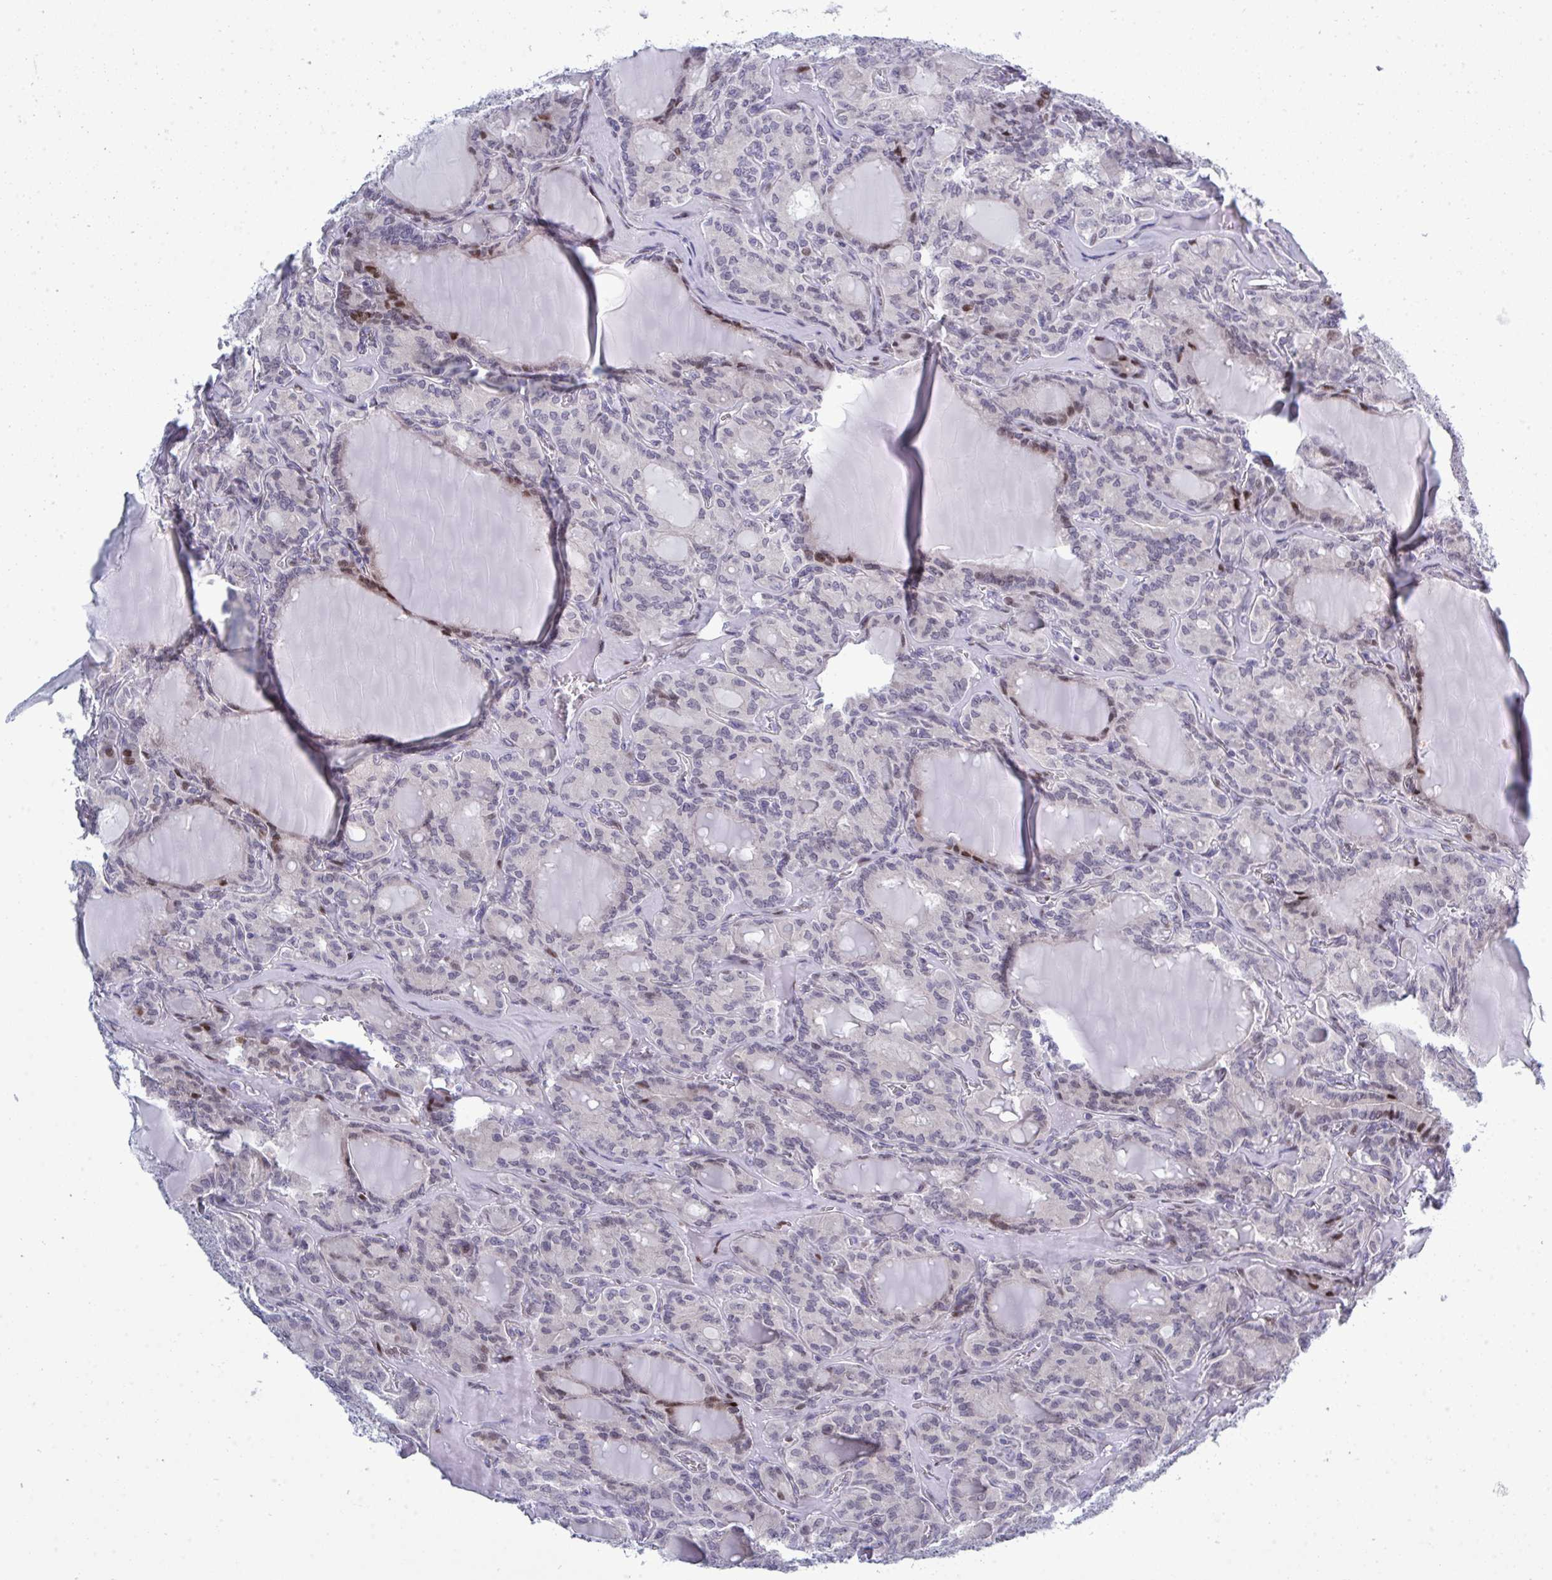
{"staining": {"intensity": "moderate", "quantity": "<25%", "location": "nuclear"}, "tissue": "thyroid cancer", "cell_type": "Tumor cells", "image_type": "cancer", "snomed": [{"axis": "morphology", "description": "Papillary adenocarcinoma, NOS"}, {"axis": "topography", "description": "Thyroid gland"}], "caption": "High-power microscopy captured an immunohistochemistry image of thyroid cancer (papillary adenocarcinoma), revealing moderate nuclear expression in approximately <25% of tumor cells.", "gene": "TAB1", "patient": {"sex": "male", "age": 87}}